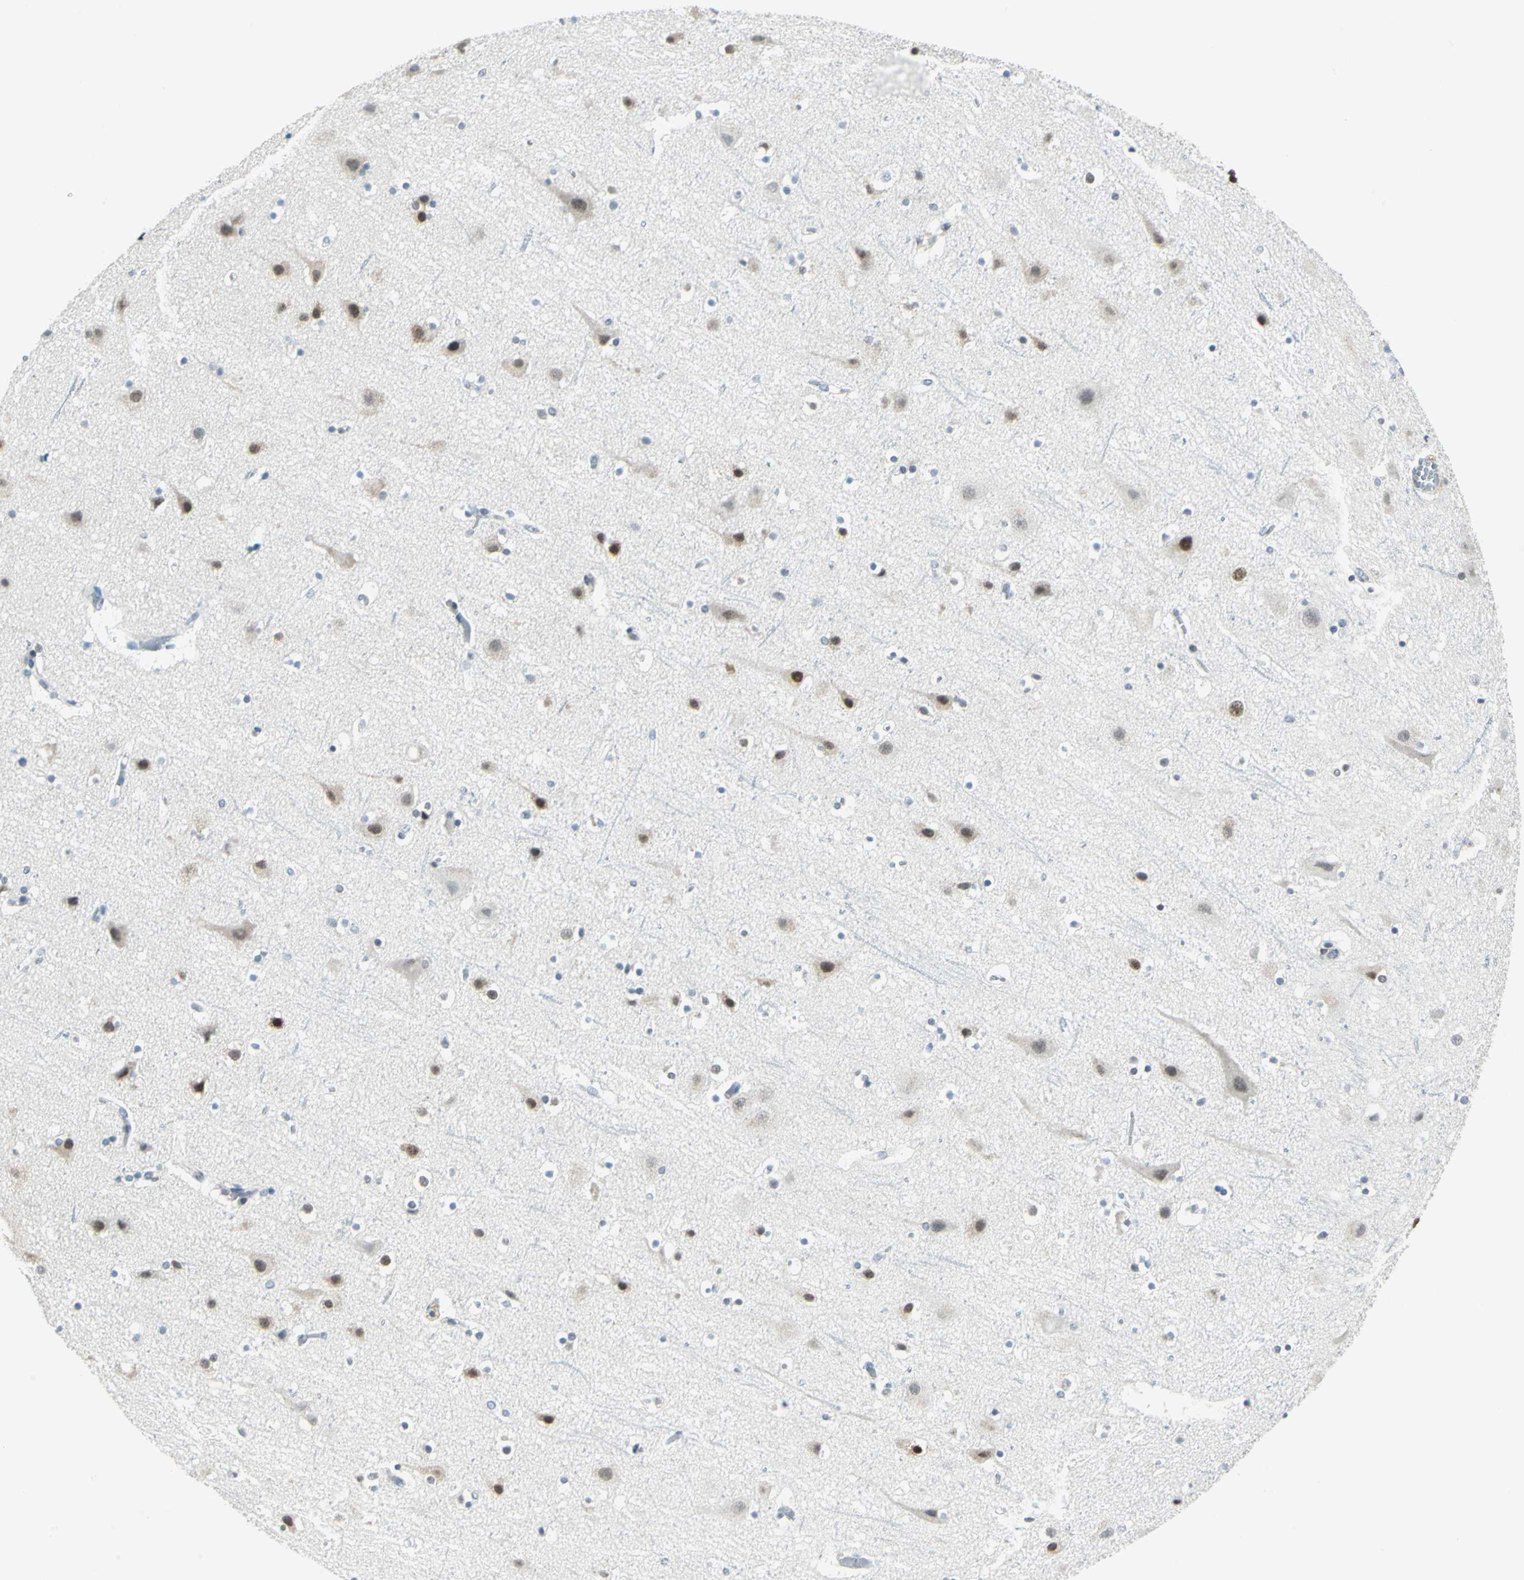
{"staining": {"intensity": "negative", "quantity": "none", "location": "none"}, "tissue": "cerebral cortex", "cell_type": "Endothelial cells", "image_type": "normal", "snomed": [{"axis": "morphology", "description": "Normal tissue, NOS"}, {"axis": "topography", "description": "Cerebral cortex"}], "caption": "This photomicrograph is of benign cerebral cortex stained with immunohistochemistry (IHC) to label a protein in brown with the nuclei are counter-stained blue. There is no expression in endothelial cells. (Stains: DAB (3,3'-diaminobenzidine) immunohistochemistry (IHC) with hematoxylin counter stain, Microscopy: brightfield microscopy at high magnification).", "gene": "MEIS2", "patient": {"sex": "male", "age": 45}}